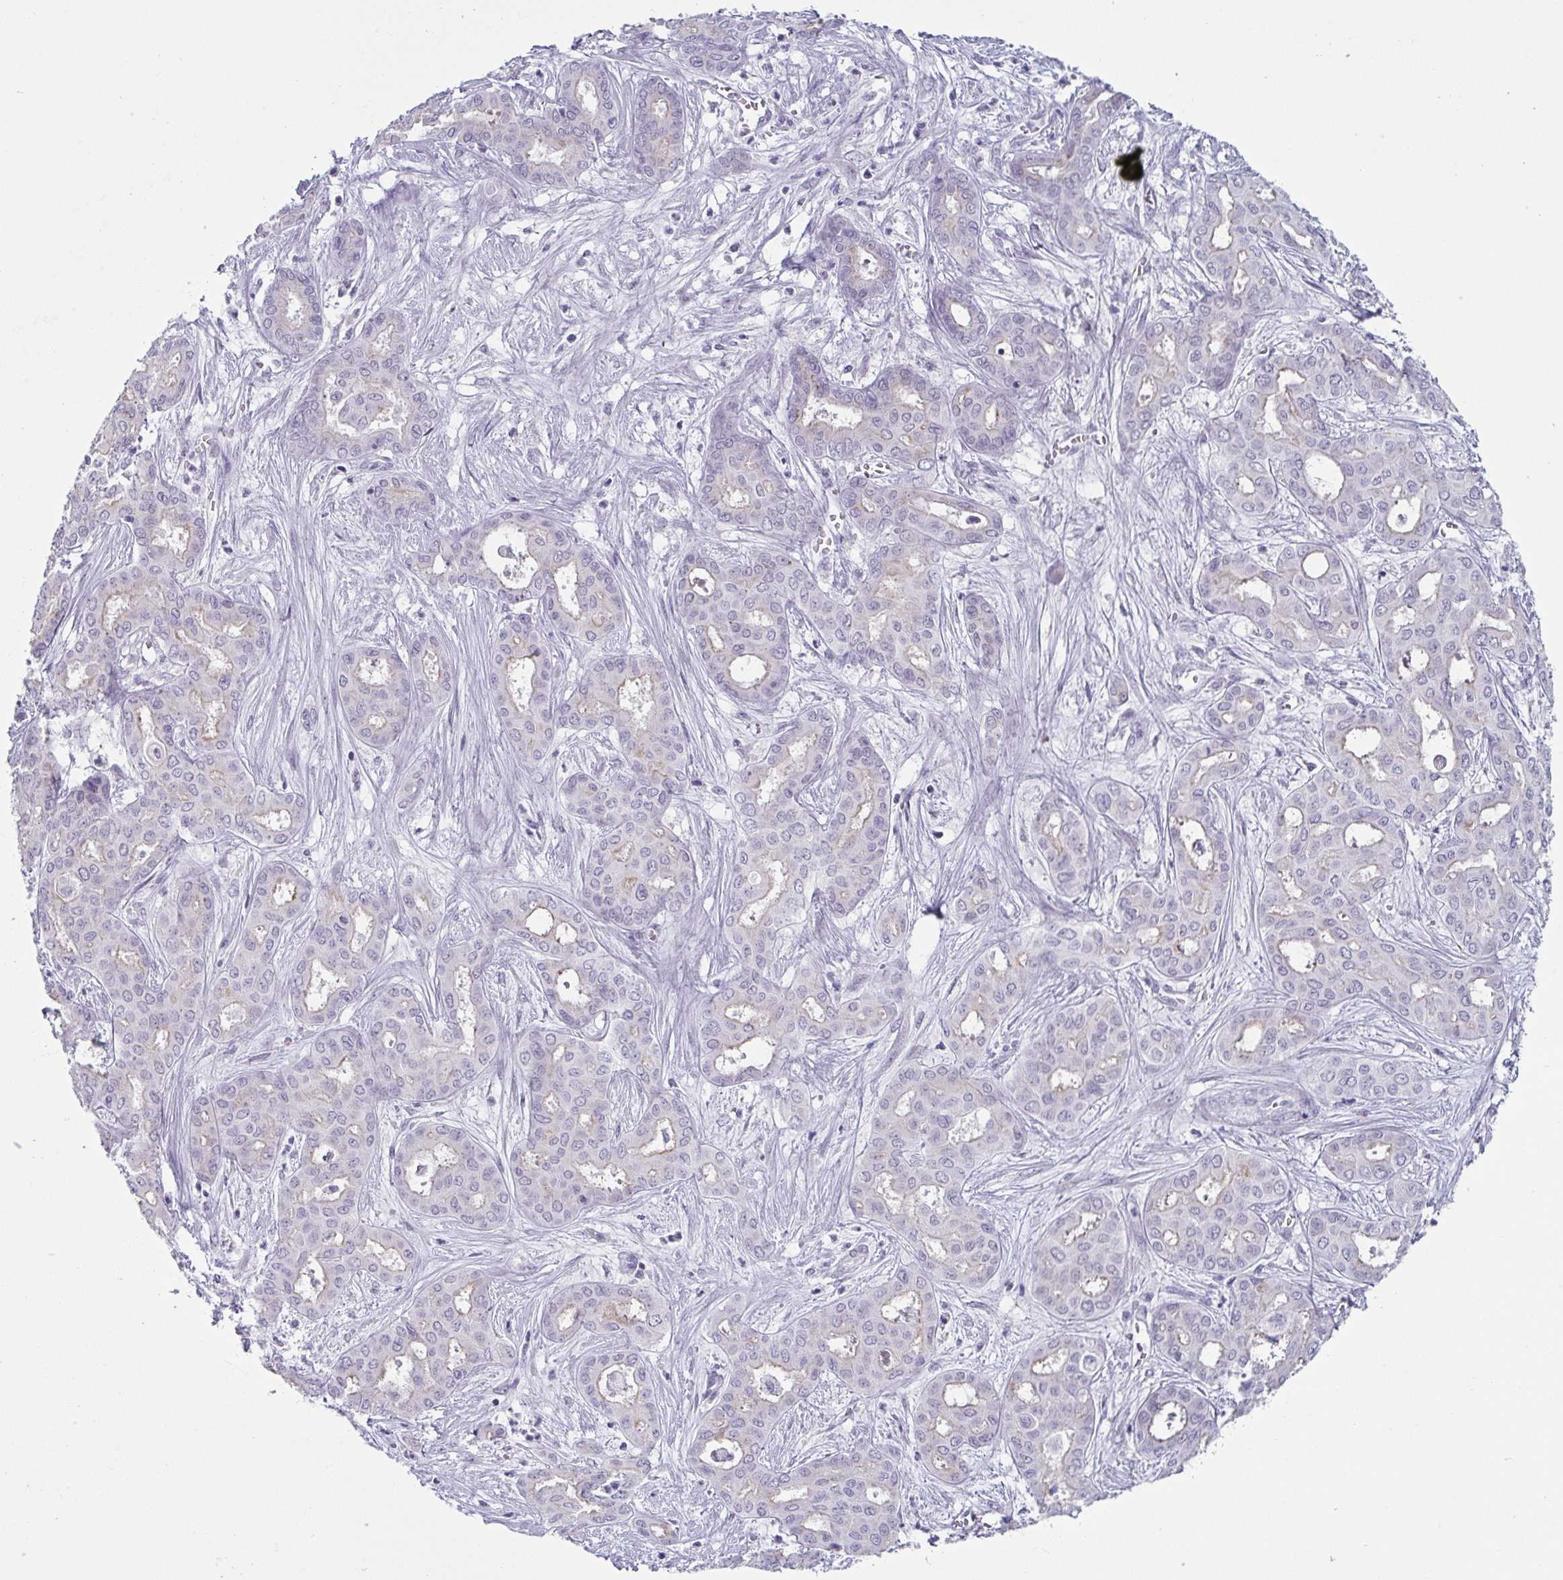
{"staining": {"intensity": "weak", "quantity": "<25%", "location": "cytoplasmic/membranous"}, "tissue": "liver cancer", "cell_type": "Tumor cells", "image_type": "cancer", "snomed": [{"axis": "morphology", "description": "Cholangiocarcinoma"}, {"axis": "topography", "description": "Liver"}], "caption": "IHC of liver cancer demonstrates no staining in tumor cells. Brightfield microscopy of immunohistochemistry stained with DAB (brown) and hematoxylin (blue), captured at high magnification.", "gene": "VSIG10L", "patient": {"sex": "female", "age": 64}}